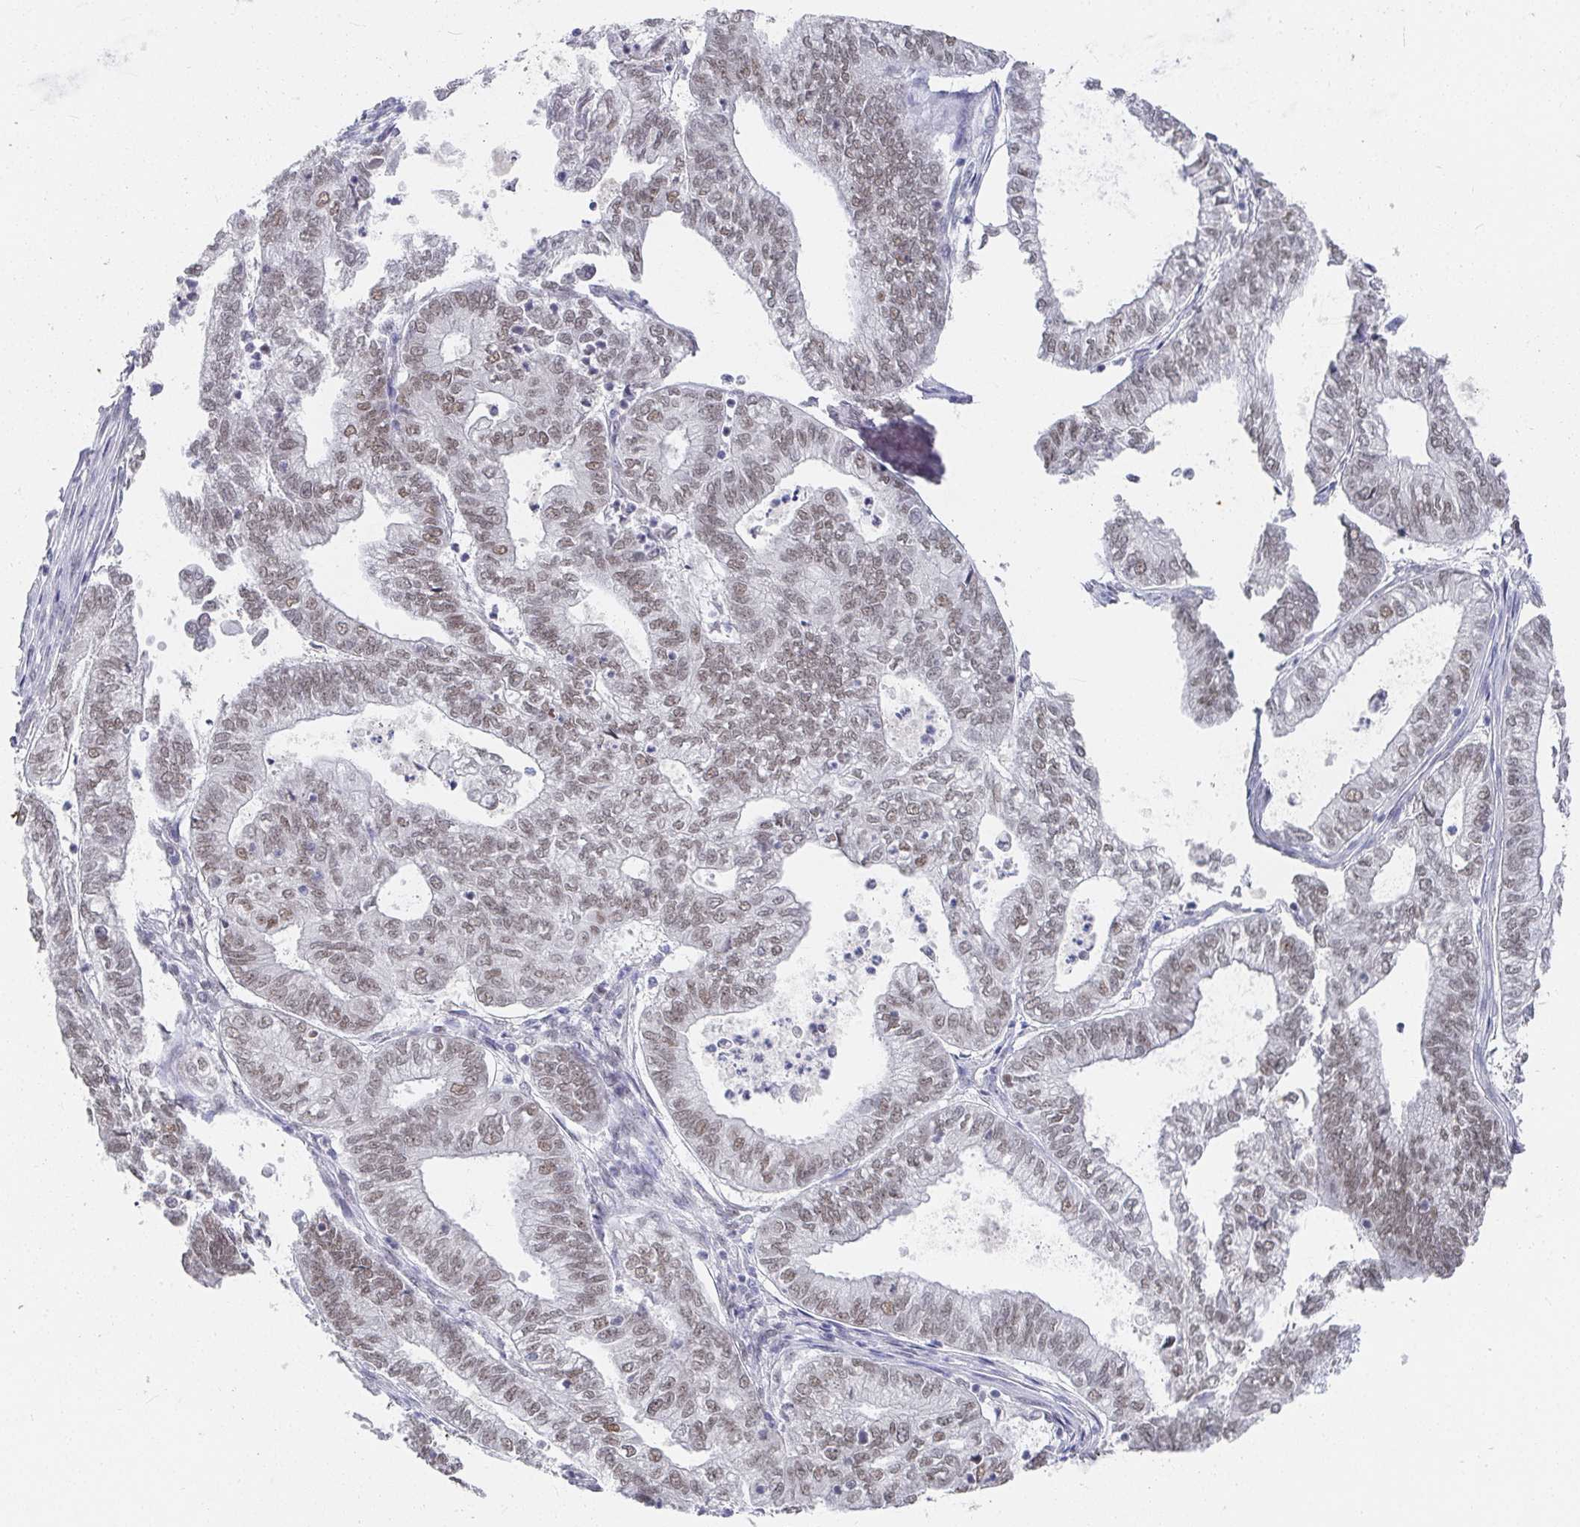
{"staining": {"intensity": "moderate", "quantity": ">75%", "location": "nuclear"}, "tissue": "ovarian cancer", "cell_type": "Tumor cells", "image_type": "cancer", "snomed": [{"axis": "morphology", "description": "Carcinoma, endometroid"}, {"axis": "topography", "description": "Ovary"}], "caption": "Moderate nuclear expression for a protein is appreciated in about >75% of tumor cells of ovarian cancer using immunohistochemistry.", "gene": "RCOR1", "patient": {"sex": "female", "age": 64}}